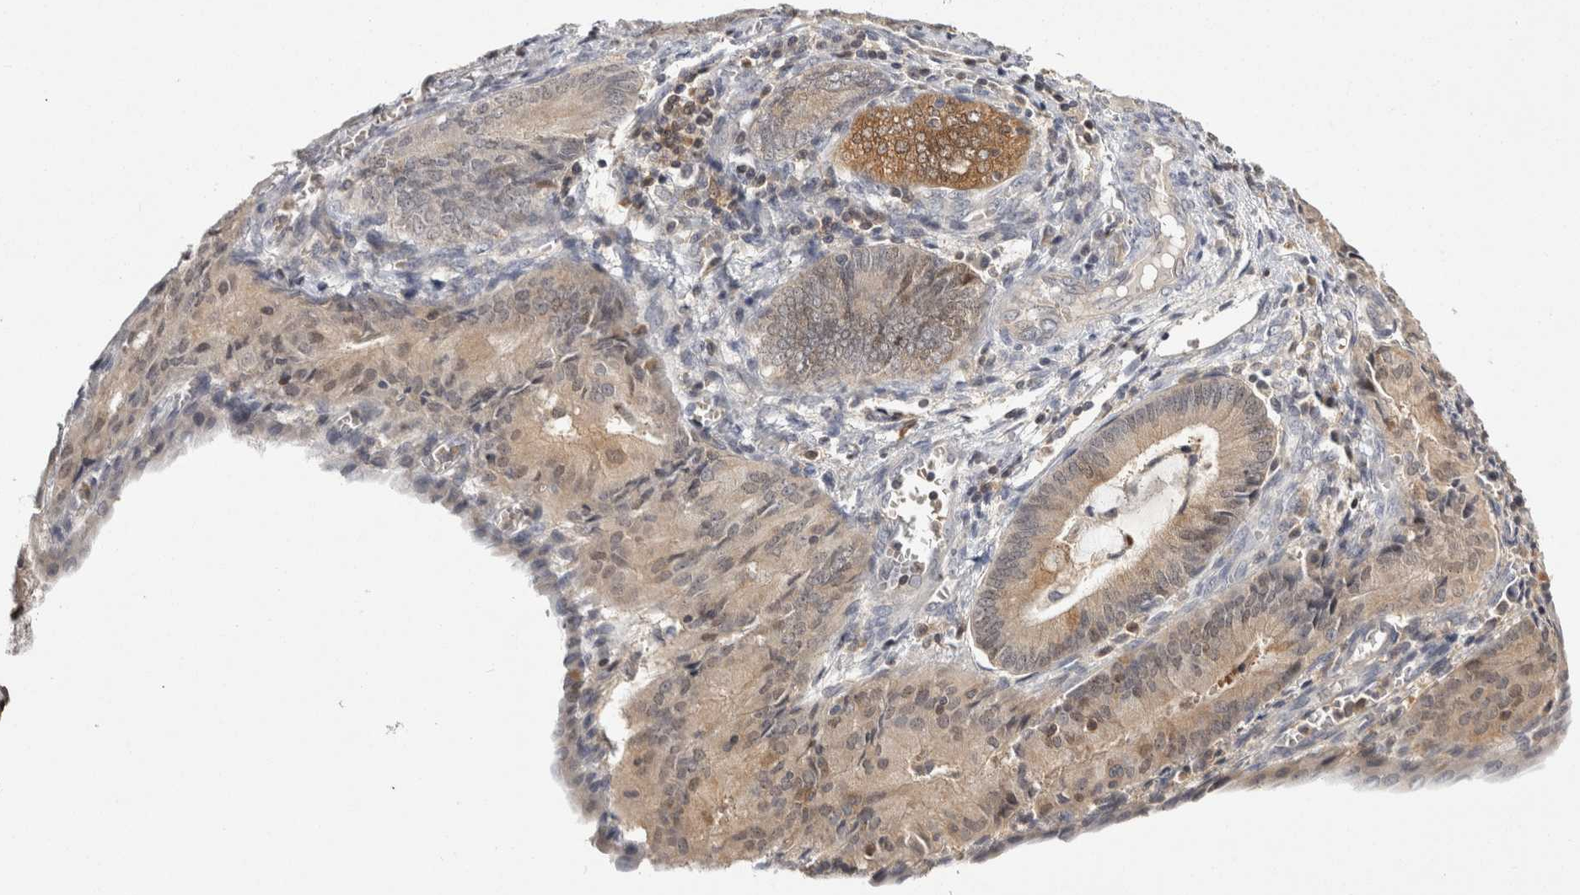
{"staining": {"intensity": "moderate", "quantity": "<25%", "location": "cytoplasmic/membranous,nuclear"}, "tissue": "endometrial cancer", "cell_type": "Tumor cells", "image_type": "cancer", "snomed": [{"axis": "morphology", "description": "Adenocarcinoma, NOS"}, {"axis": "topography", "description": "Endometrium"}], "caption": "Immunohistochemistry staining of adenocarcinoma (endometrial), which exhibits low levels of moderate cytoplasmic/membranous and nuclear staining in approximately <25% of tumor cells indicating moderate cytoplasmic/membranous and nuclear protein expression. The staining was performed using DAB (3,3'-diaminobenzidine) (brown) for protein detection and nuclei were counterstained in hematoxylin (blue).", "gene": "ACAT2", "patient": {"sex": "female", "age": 81}}